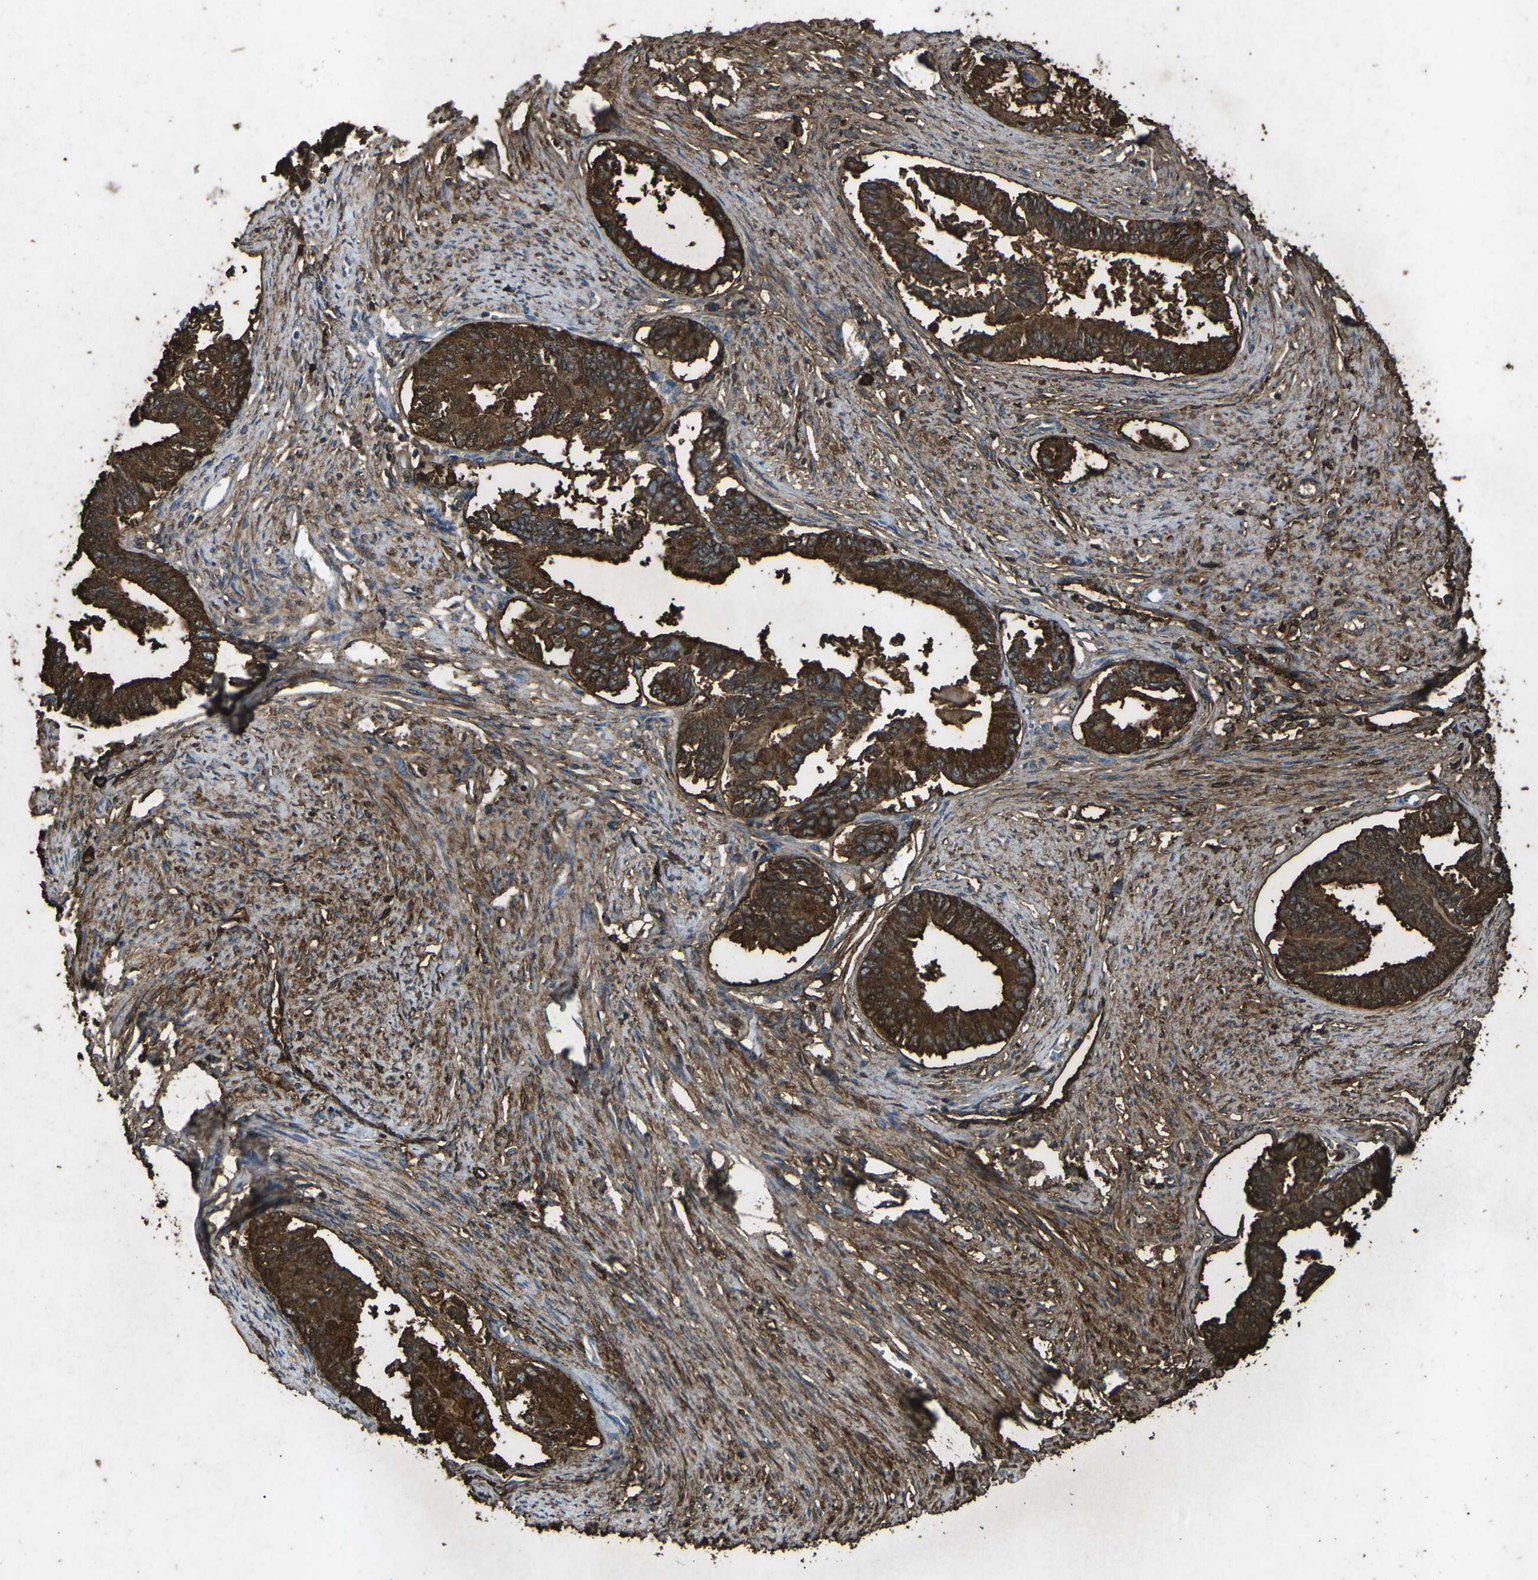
{"staining": {"intensity": "strong", "quantity": ">75%", "location": "cytoplasmic/membranous"}, "tissue": "endometrial cancer", "cell_type": "Tumor cells", "image_type": "cancer", "snomed": [{"axis": "morphology", "description": "Adenocarcinoma, NOS"}, {"axis": "topography", "description": "Endometrium"}], "caption": "Immunohistochemical staining of human endometrial cancer (adenocarcinoma) demonstrates strong cytoplasmic/membranous protein positivity in about >75% of tumor cells.", "gene": "CTAGE1", "patient": {"sex": "female", "age": 86}}